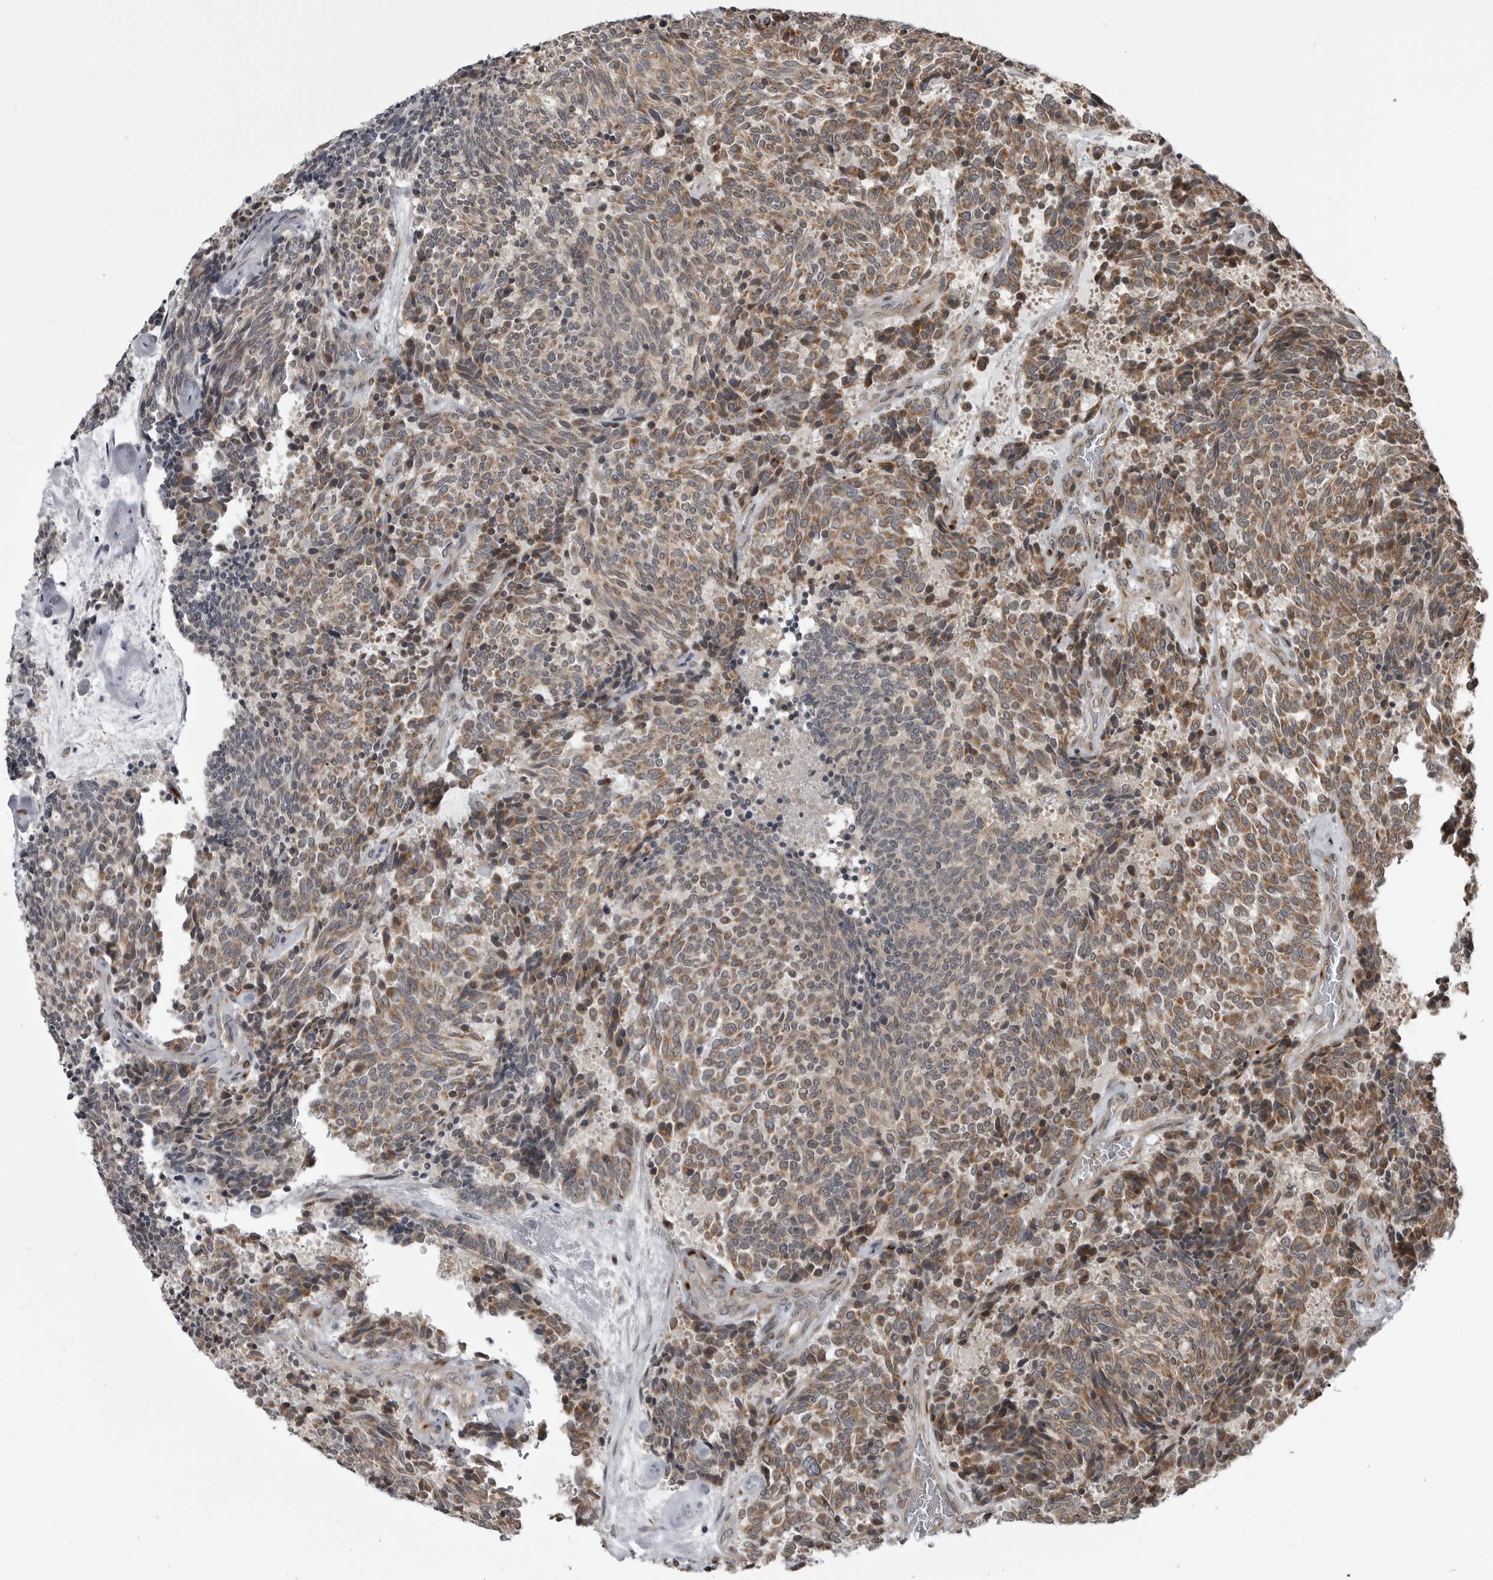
{"staining": {"intensity": "moderate", "quantity": ">75%", "location": "cytoplasmic/membranous"}, "tissue": "carcinoid", "cell_type": "Tumor cells", "image_type": "cancer", "snomed": [{"axis": "morphology", "description": "Carcinoid, malignant, NOS"}, {"axis": "topography", "description": "Pancreas"}], "caption": "Moderate cytoplasmic/membranous positivity is identified in approximately >75% of tumor cells in carcinoid.", "gene": "FAAP100", "patient": {"sex": "female", "age": 54}}